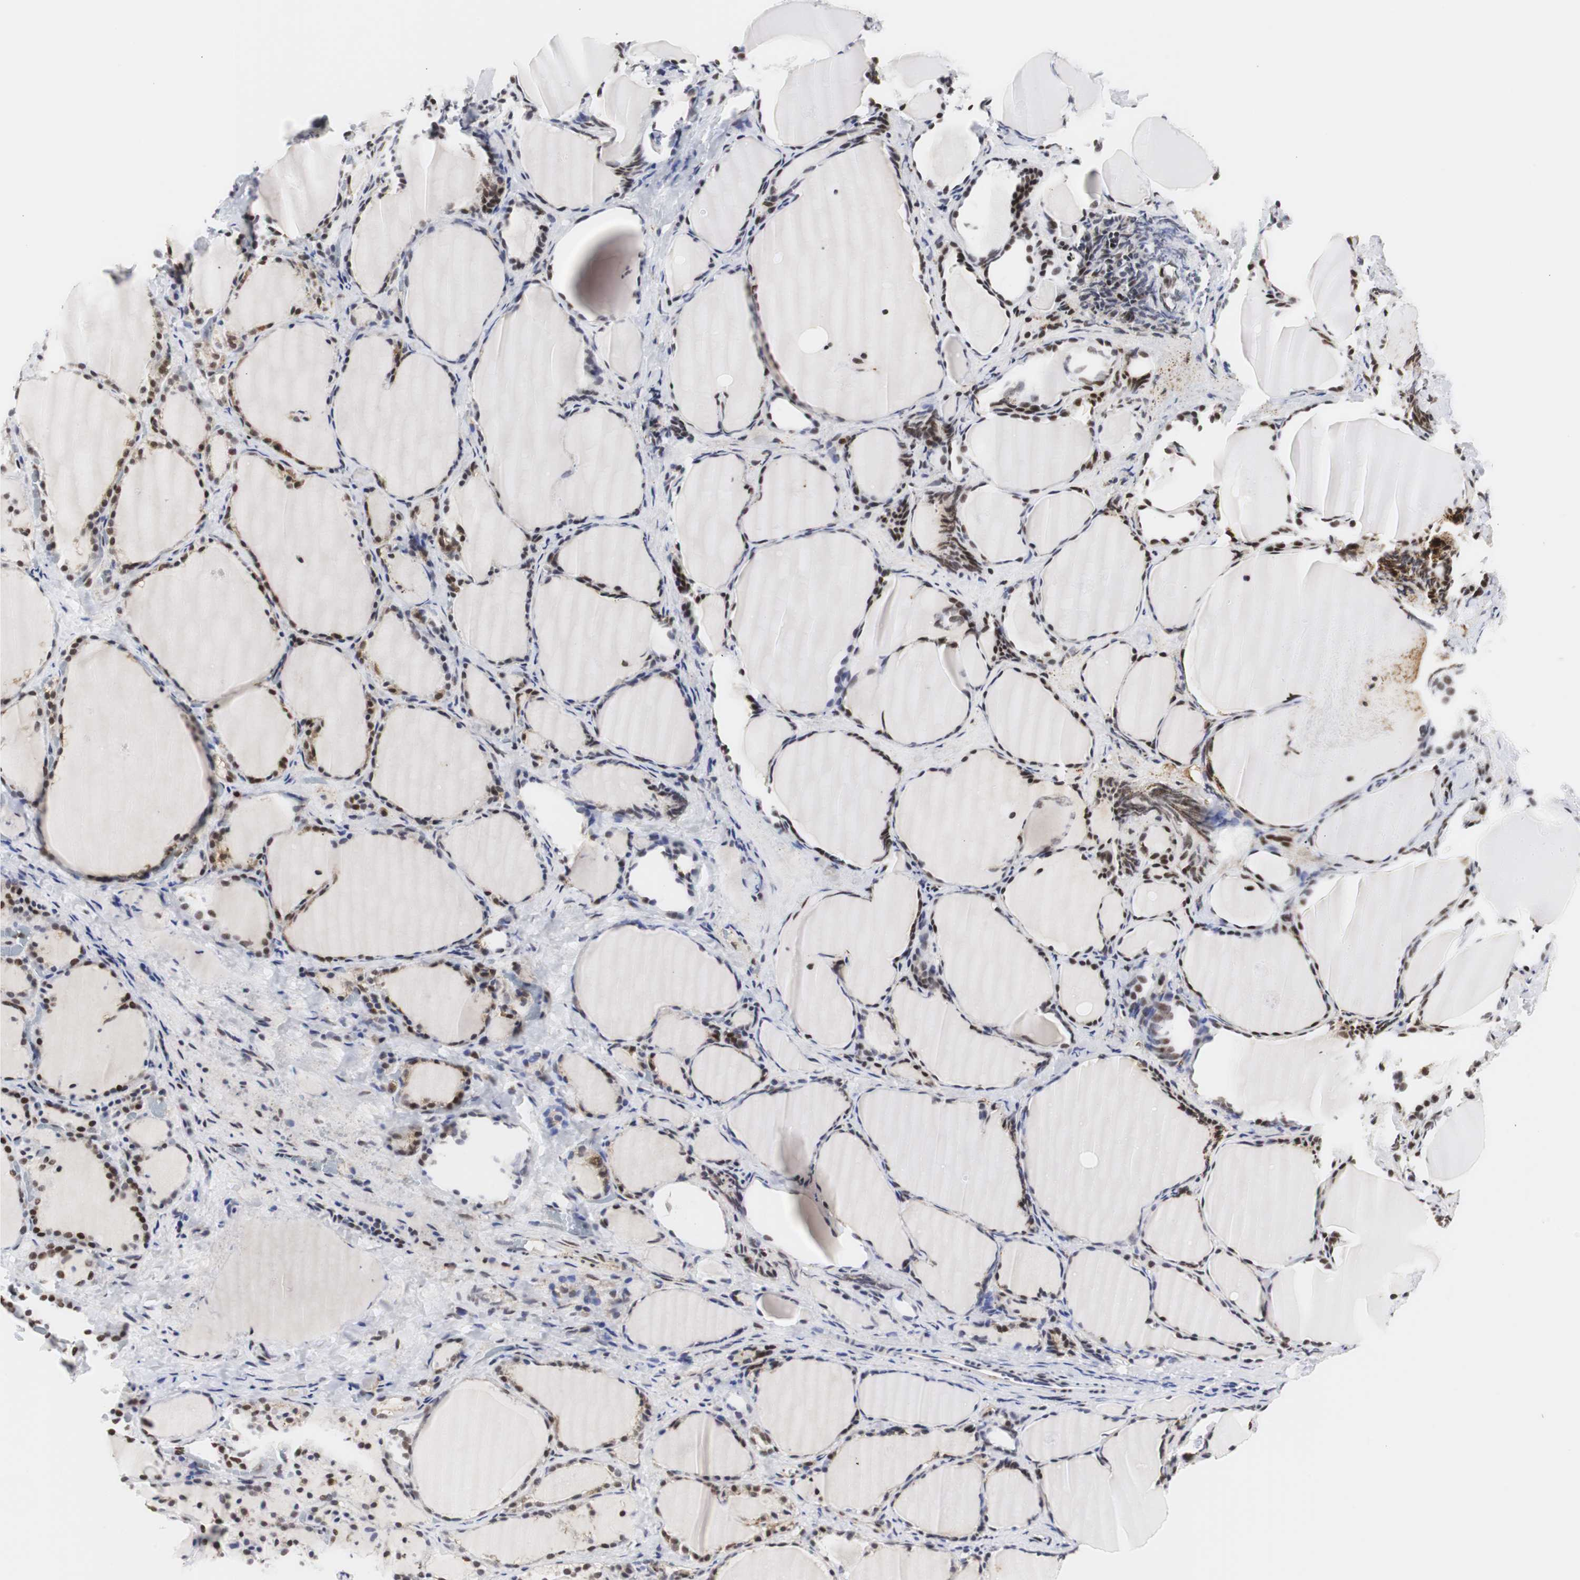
{"staining": {"intensity": "strong", "quantity": "25%-75%", "location": "nuclear"}, "tissue": "thyroid gland", "cell_type": "Glandular cells", "image_type": "normal", "snomed": [{"axis": "morphology", "description": "Normal tissue, NOS"}, {"axis": "morphology", "description": "Papillary adenocarcinoma, NOS"}, {"axis": "topography", "description": "Thyroid gland"}], "caption": "Immunohistochemistry (IHC) (DAB (3,3'-diaminobenzidine)) staining of unremarkable human thyroid gland reveals strong nuclear protein expression in approximately 25%-75% of glandular cells. (DAB = brown stain, brightfield microscopy at high magnification).", "gene": "HNRNPH2", "patient": {"sex": "female", "age": 30}}